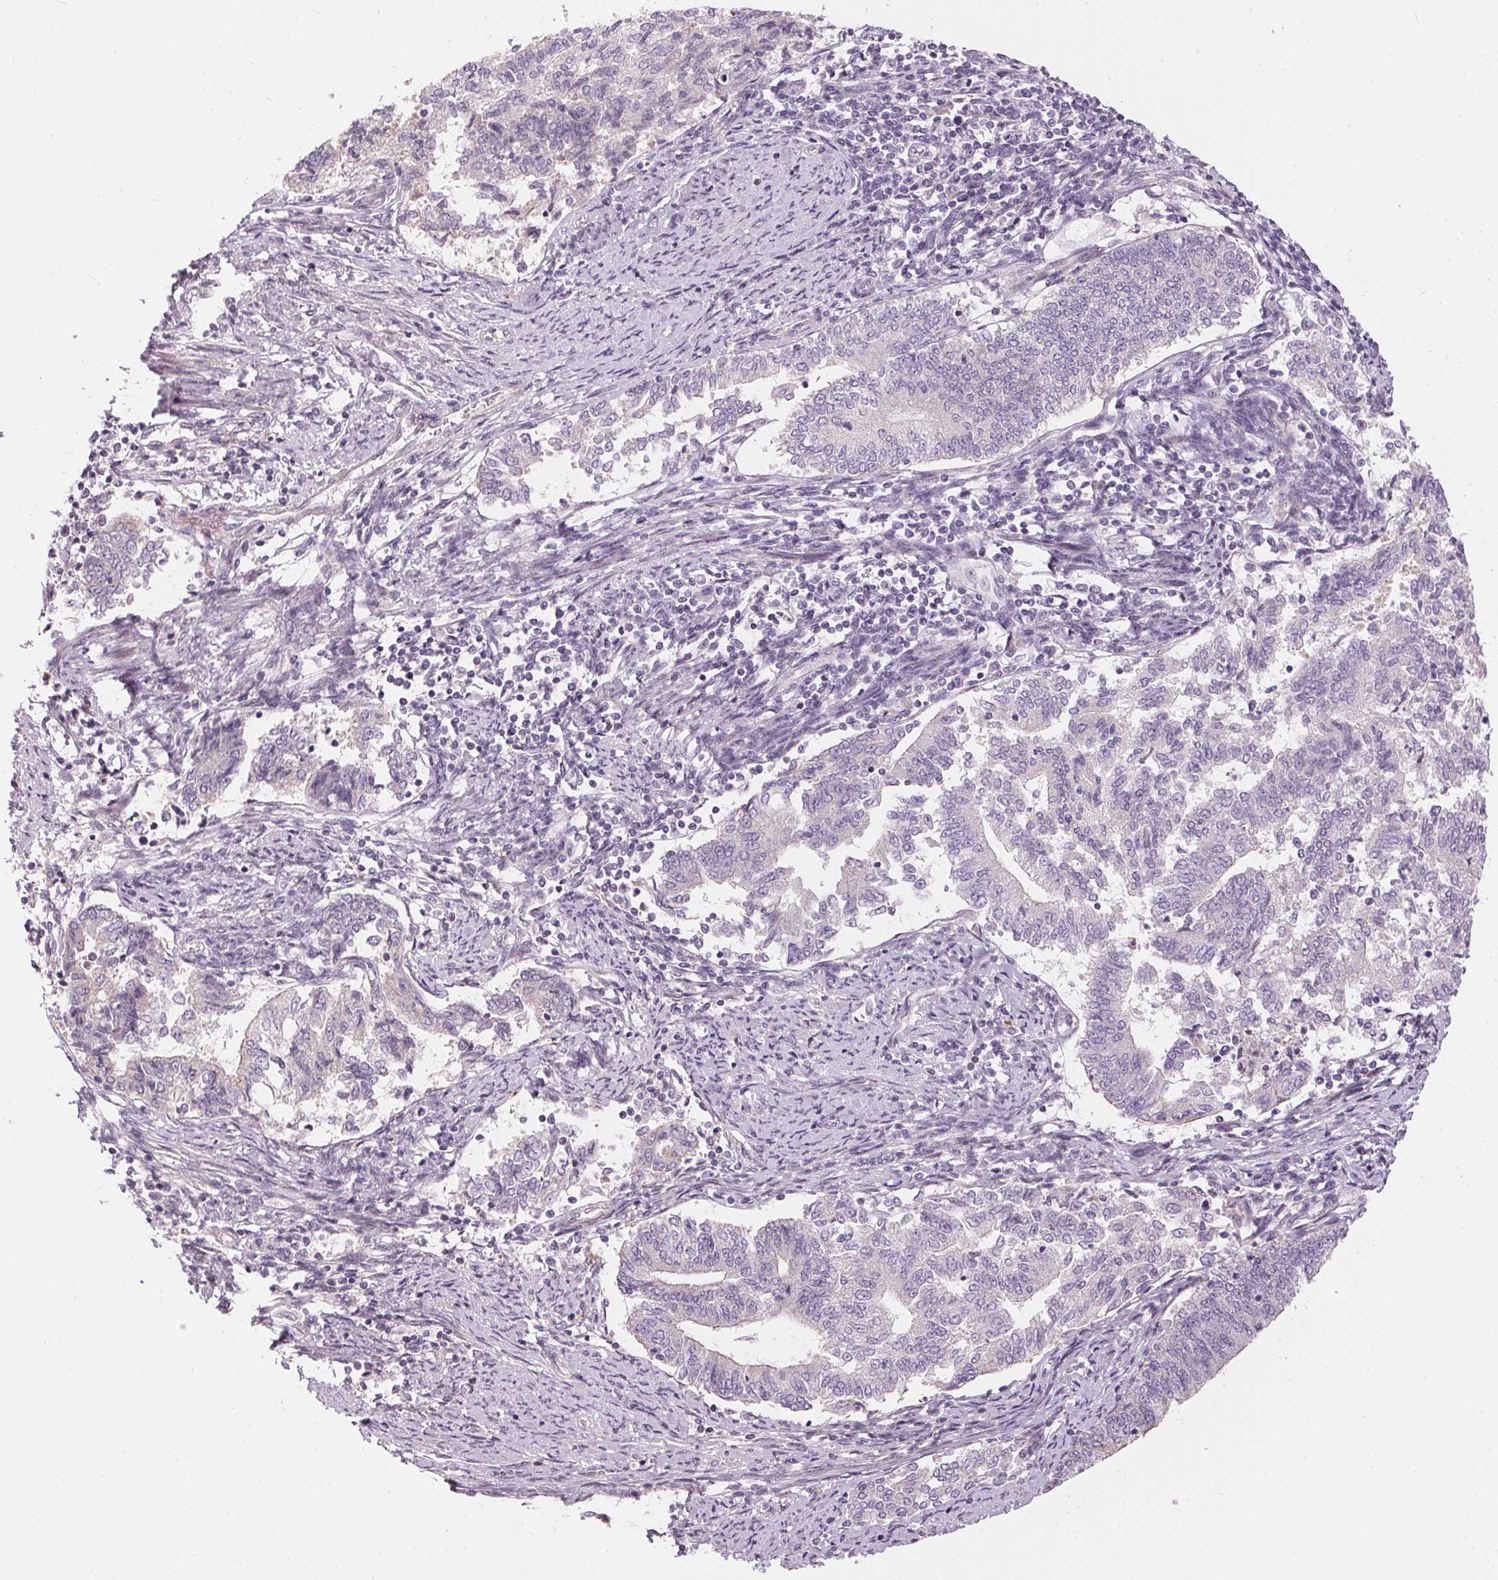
{"staining": {"intensity": "negative", "quantity": "none", "location": "none"}, "tissue": "endometrial cancer", "cell_type": "Tumor cells", "image_type": "cancer", "snomed": [{"axis": "morphology", "description": "Adenocarcinoma, NOS"}, {"axis": "topography", "description": "Endometrium"}], "caption": "Protein analysis of endometrial cancer (adenocarcinoma) reveals no significant staining in tumor cells.", "gene": "UNC13B", "patient": {"sex": "female", "age": 65}}